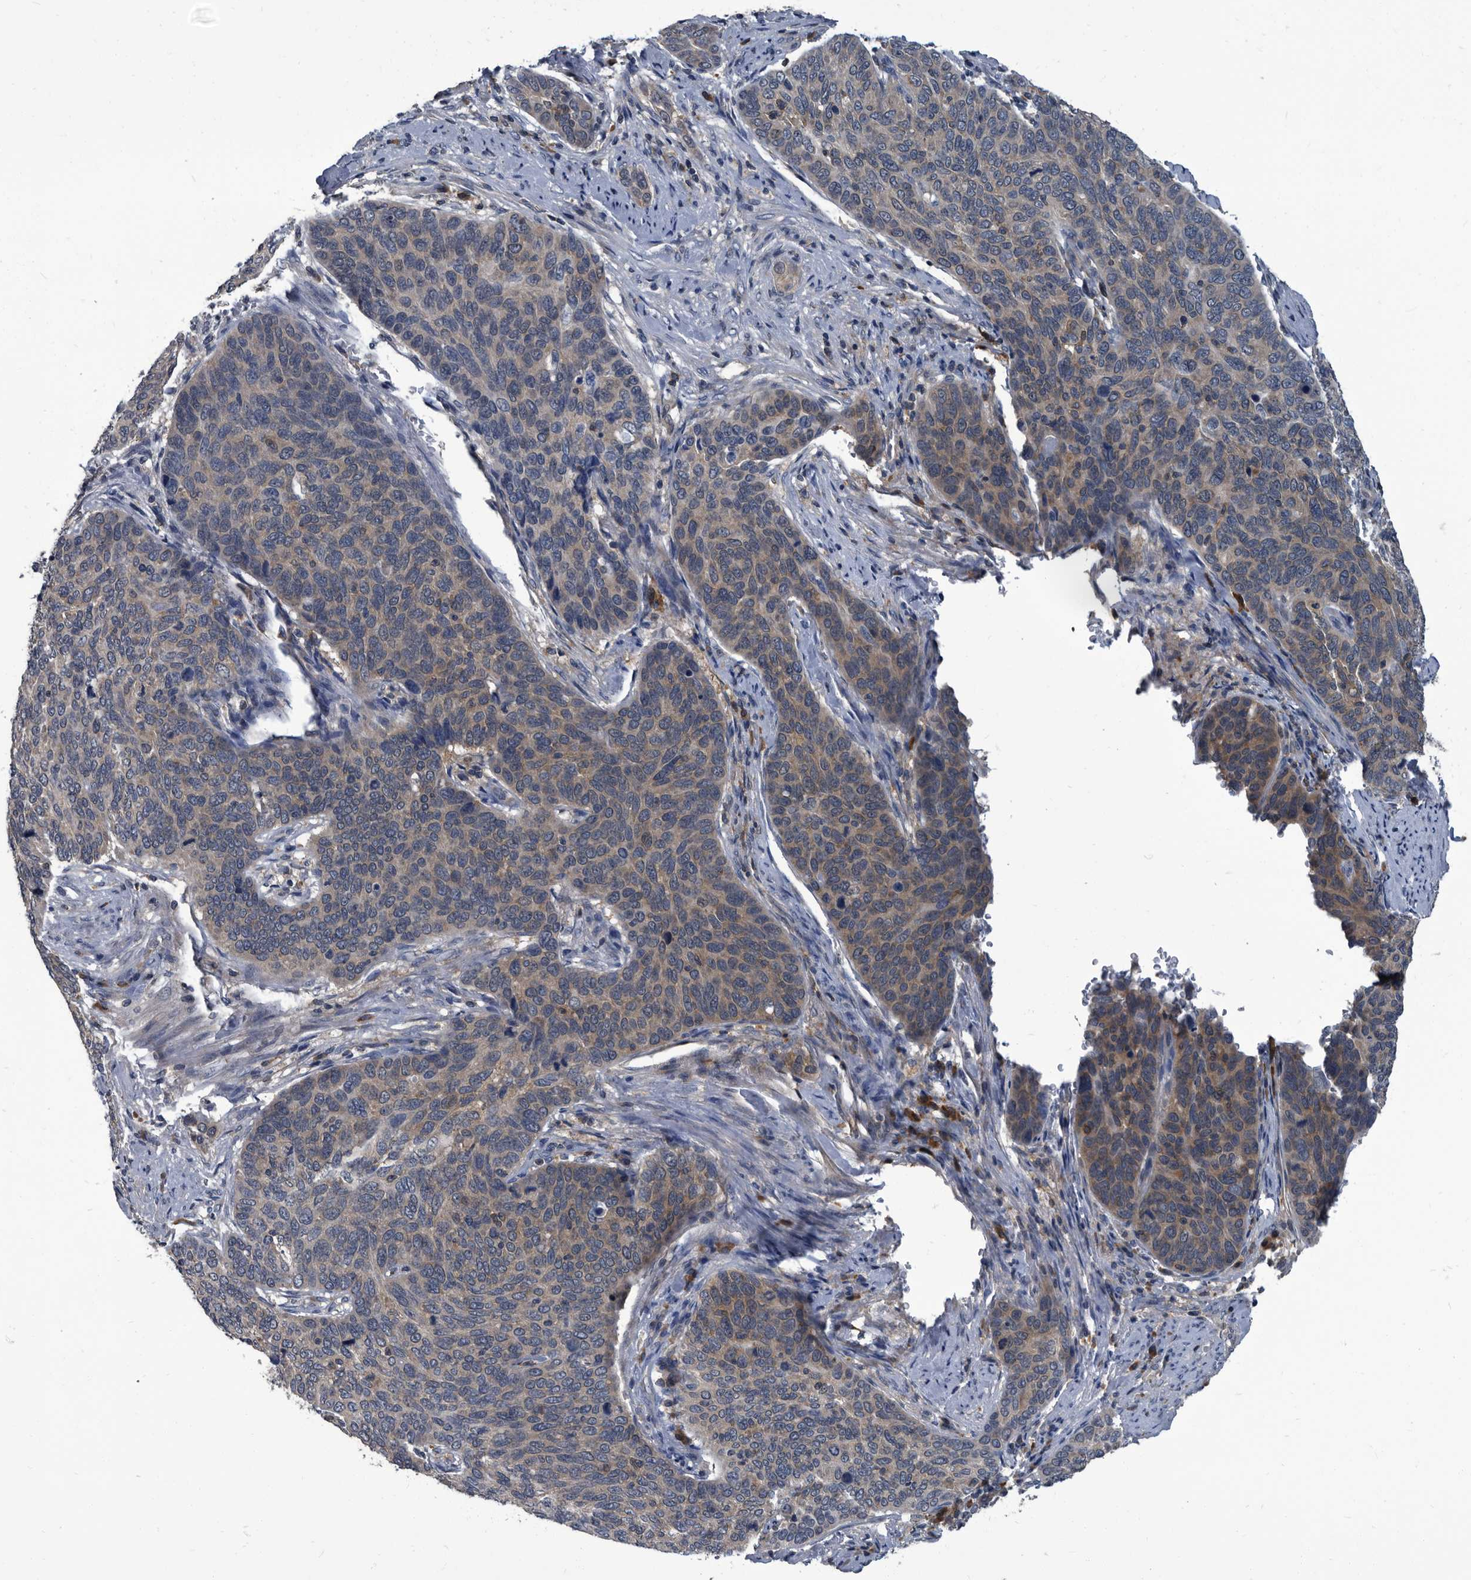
{"staining": {"intensity": "weak", "quantity": ">75%", "location": "cytoplasmic/membranous"}, "tissue": "cervical cancer", "cell_type": "Tumor cells", "image_type": "cancer", "snomed": [{"axis": "morphology", "description": "Squamous cell carcinoma, NOS"}, {"axis": "topography", "description": "Cervix"}], "caption": "Immunohistochemical staining of cervical cancer exhibits weak cytoplasmic/membranous protein staining in about >75% of tumor cells.", "gene": "CDV3", "patient": {"sex": "female", "age": 60}}